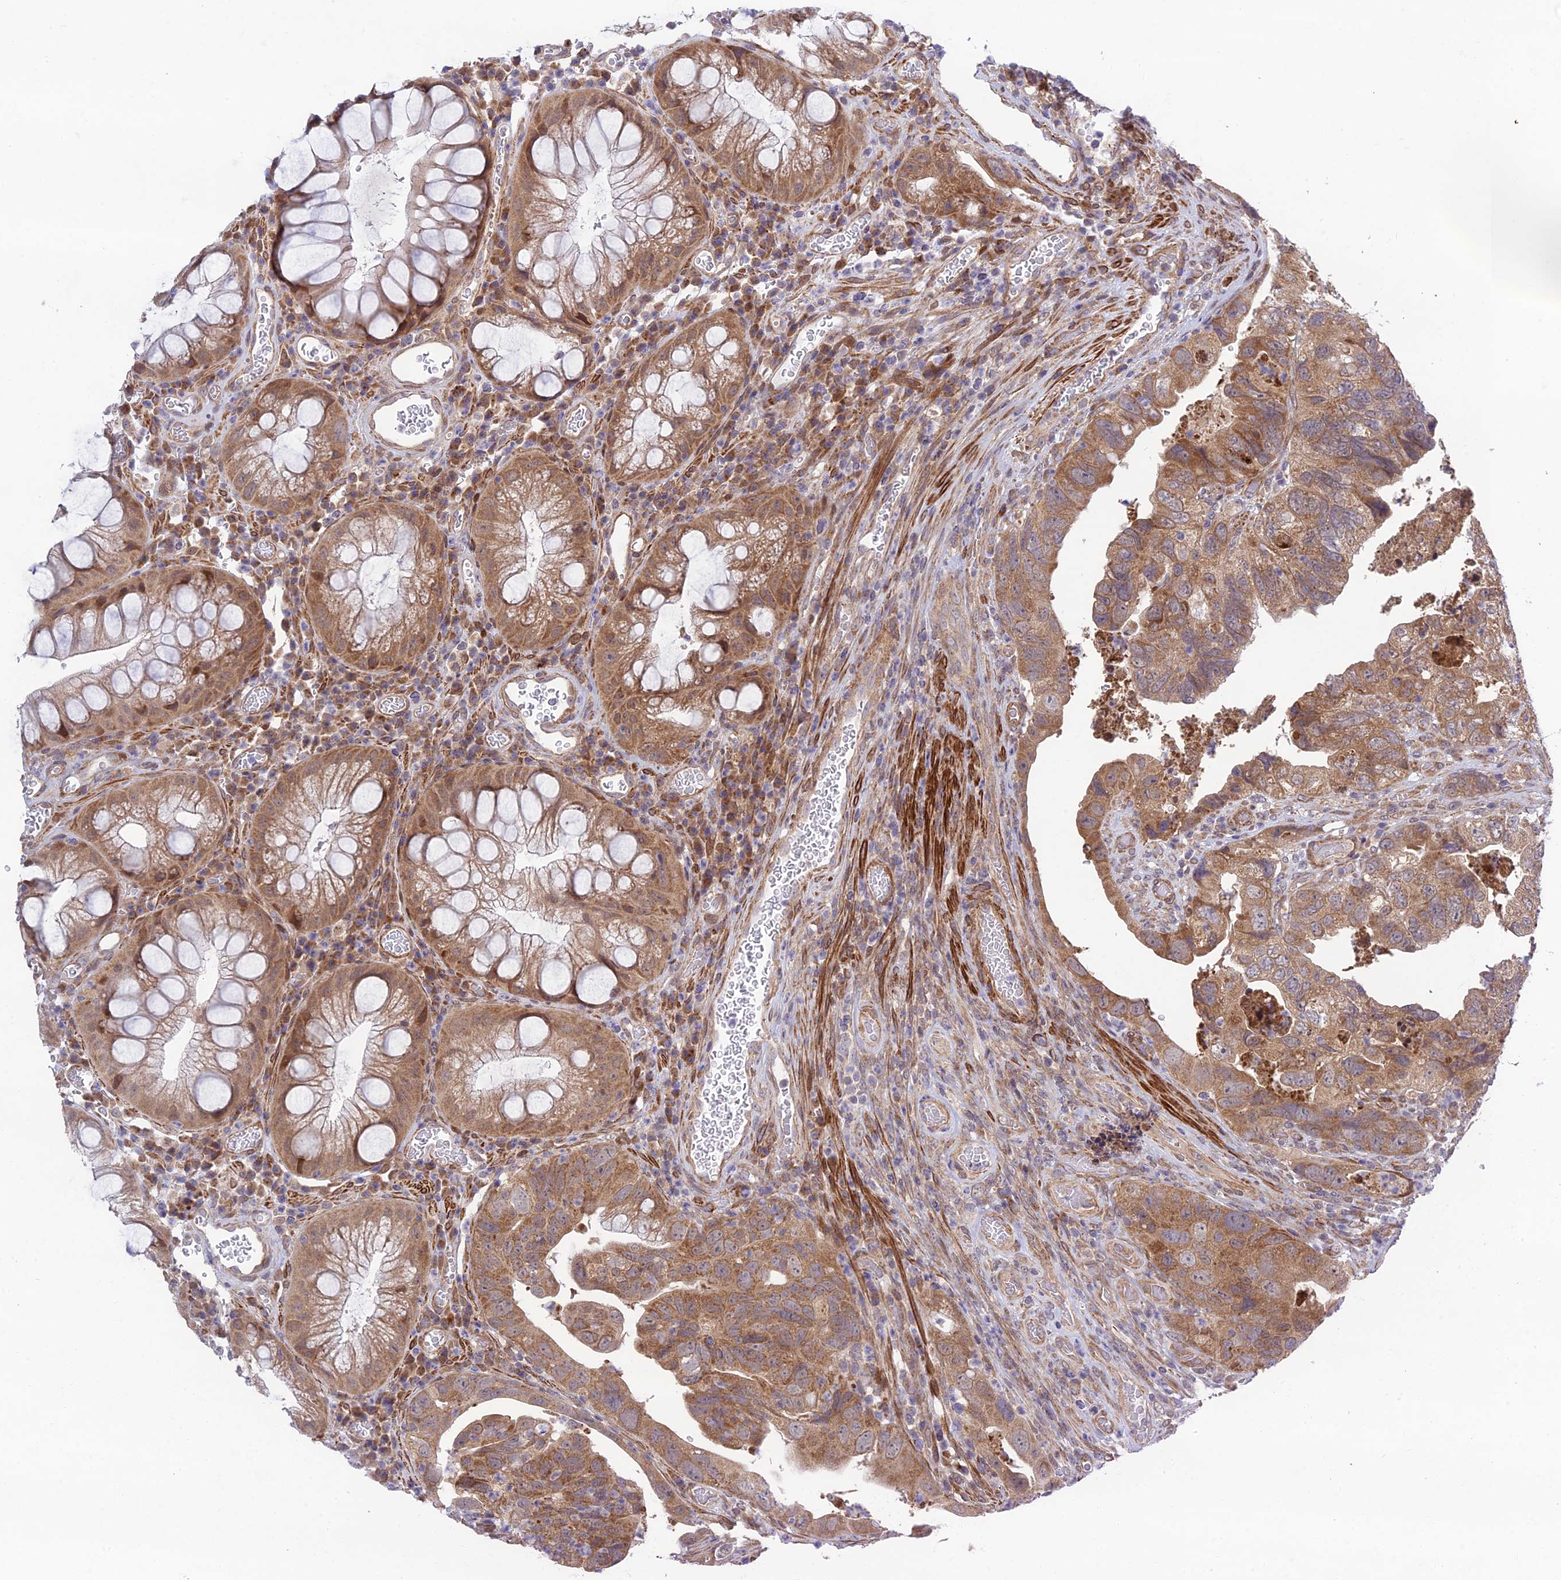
{"staining": {"intensity": "moderate", "quantity": ">75%", "location": "cytoplasmic/membranous"}, "tissue": "colorectal cancer", "cell_type": "Tumor cells", "image_type": "cancer", "snomed": [{"axis": "morphology", "description": "Adenocarcinoma, NOS"}, {"axis": "topography", "description": "Rectum"}], "caption": "This histopathology image shows immunohistochemistry staining of human colorectal cancer (adenocarcinoma), with medium moderate cytoplasmic/membranous staining in about >75% of tumor cells.", "gene": "INCA1", "patient": {"sex": "male", "age": 63}}